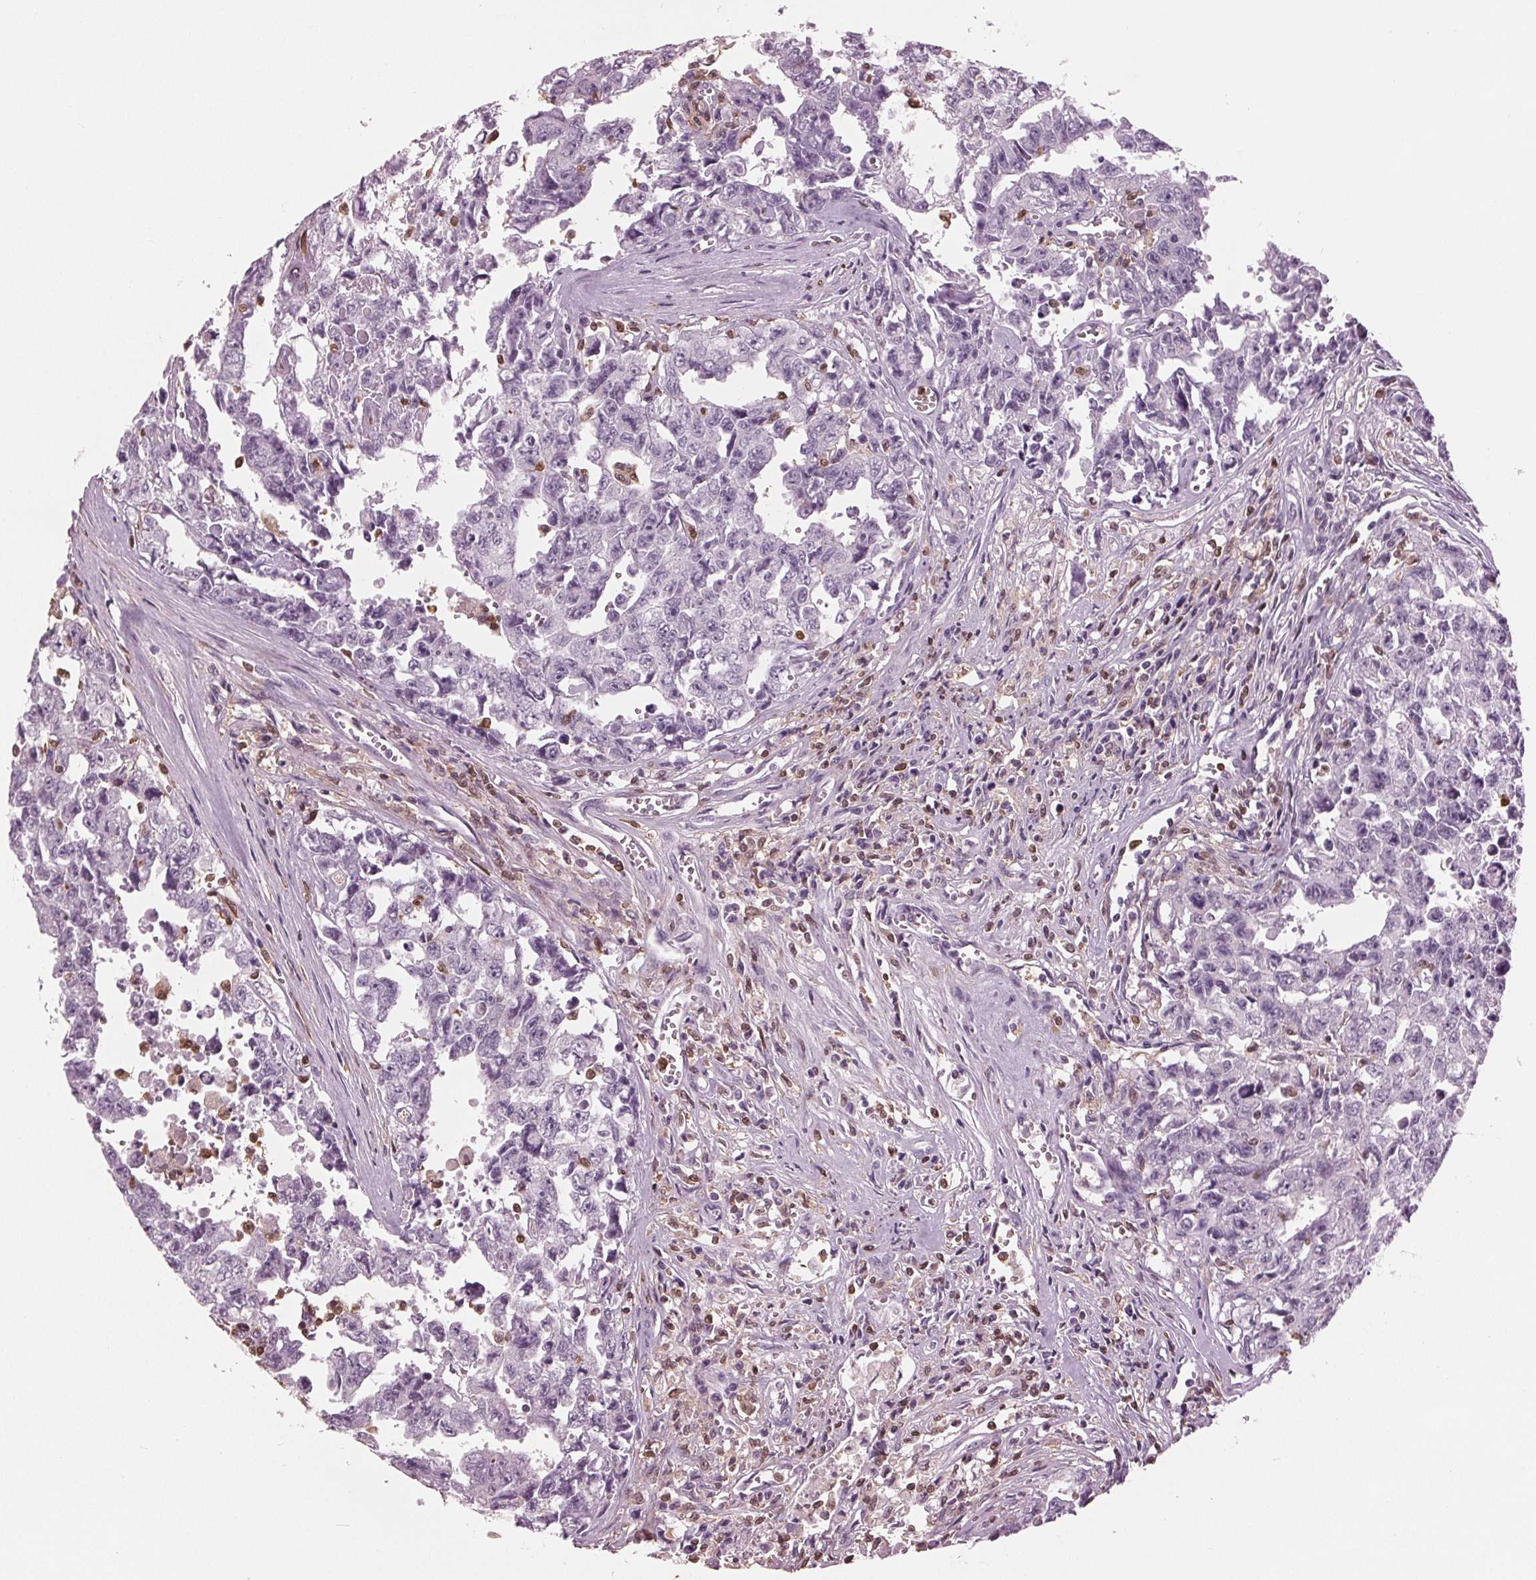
{"staining": {"intensity": "negative", "quantity": "none", "location": "none"}, "tissue": "testis cancer", "cell_type": "Tumor cells", "image_type": "cancer", "snomed": [{"axis": "morphology", "description": "Carcinoma, Embryonal, NOS"}, {"axis": "topography", "description": "Testis"}], "caption": "An image of human embryonal carcinoma (testis) is negative for staining in tumor cells. (Brightfield microscopy of DAB immunohistochemistry (IHC) at high magnification).", "gene": "BTLA", "patient": {"sex": "male", "age": 24}}